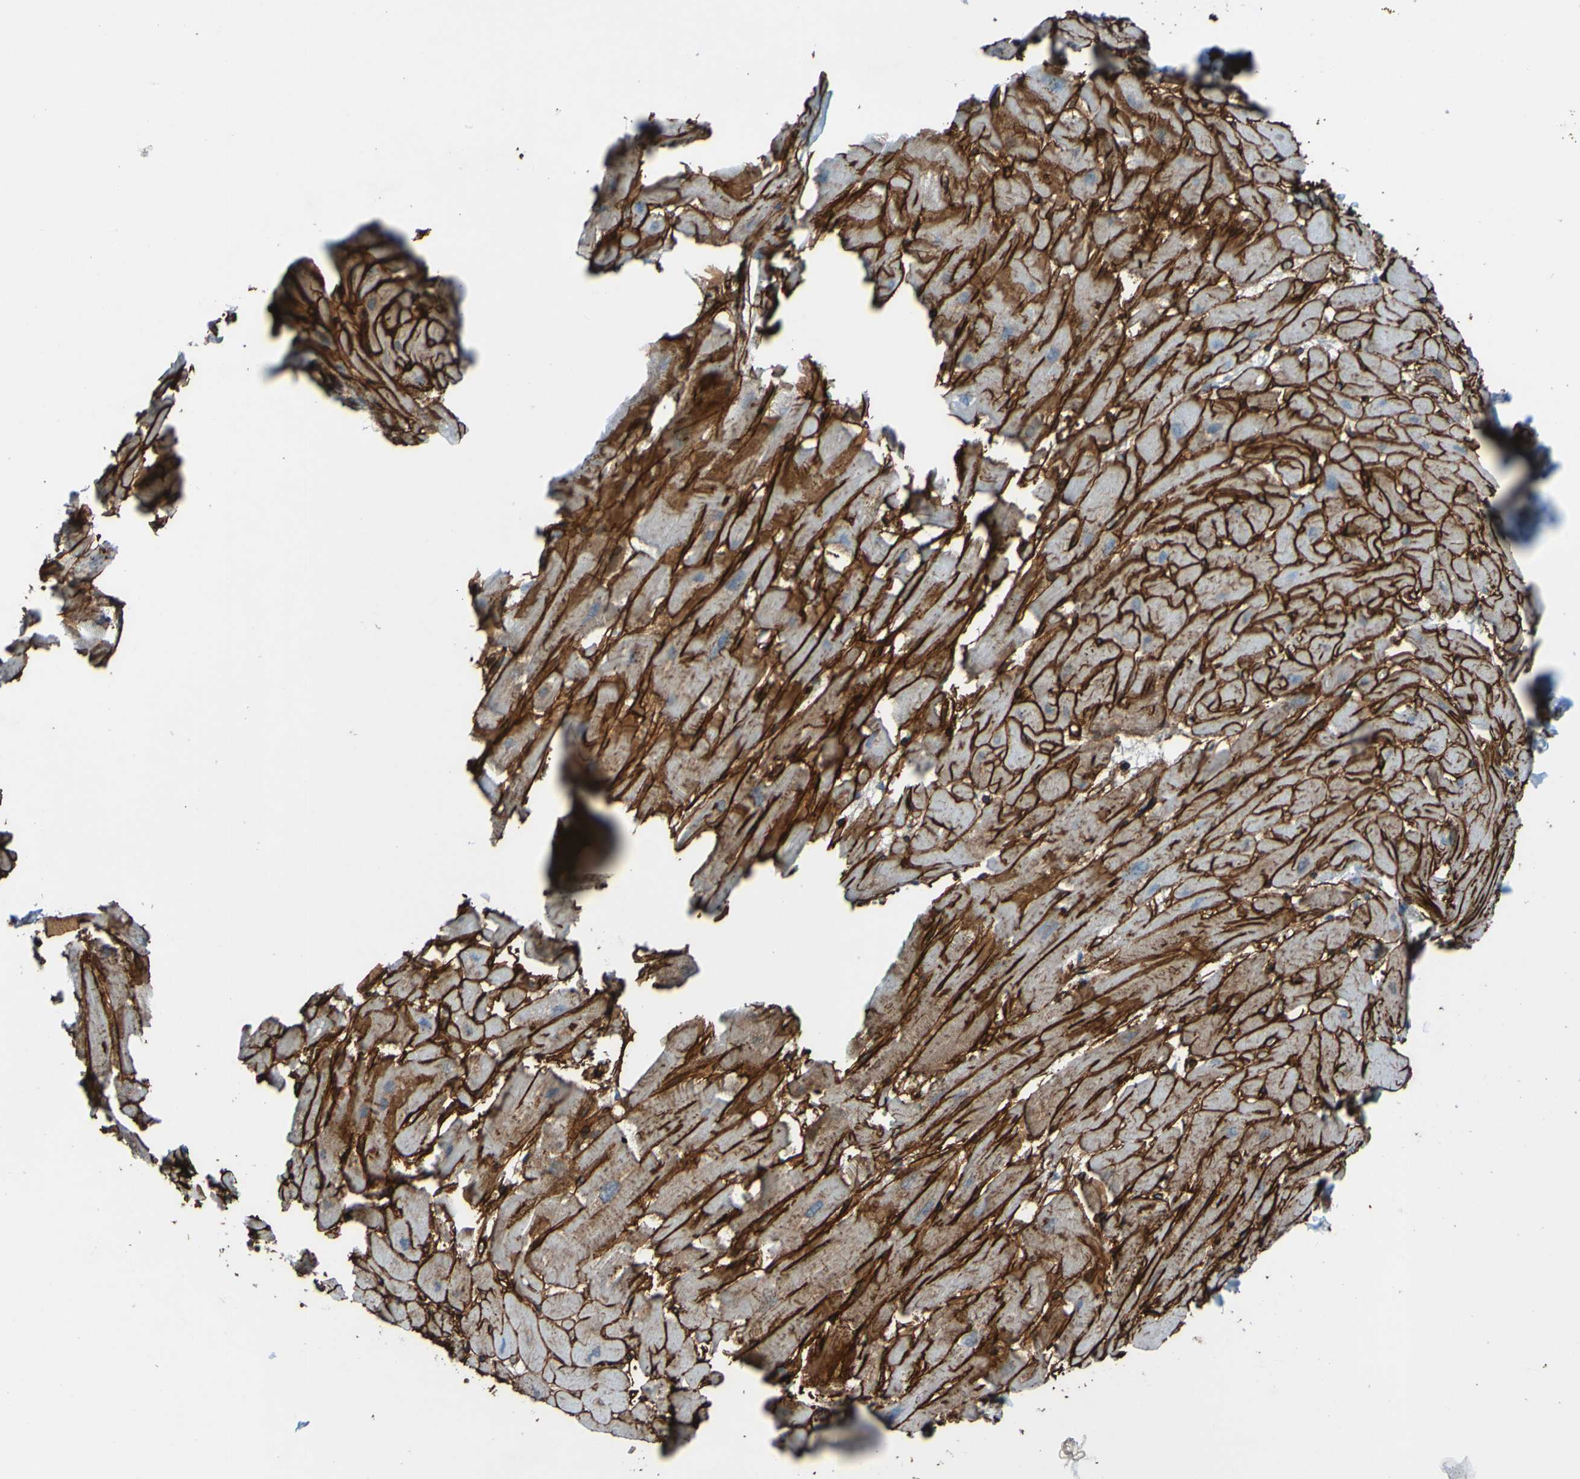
{"staining": {"intensity": "strong", "quantity": ">75%", "location": "cytoplasmic/membranous"}, "tissue": "heart muscle", "cell_type": "Cardiomyocytes", "image_type": "normal", "snomed": [{"axis": "morphology", "description": "Normal tissue, NOS"}, {"axis": "topography", "description": "Heart"}], "caption": "The micrograph shows staining of unremarkable heart muscle, revealing strong cytoplasmic/membranous protein expression (brown color) within cardiomyocytes. (IHC, brightfield microscopy, high magnification).", "gene": "COL4A2", "patient": {"sex": "female", "age": 19}}